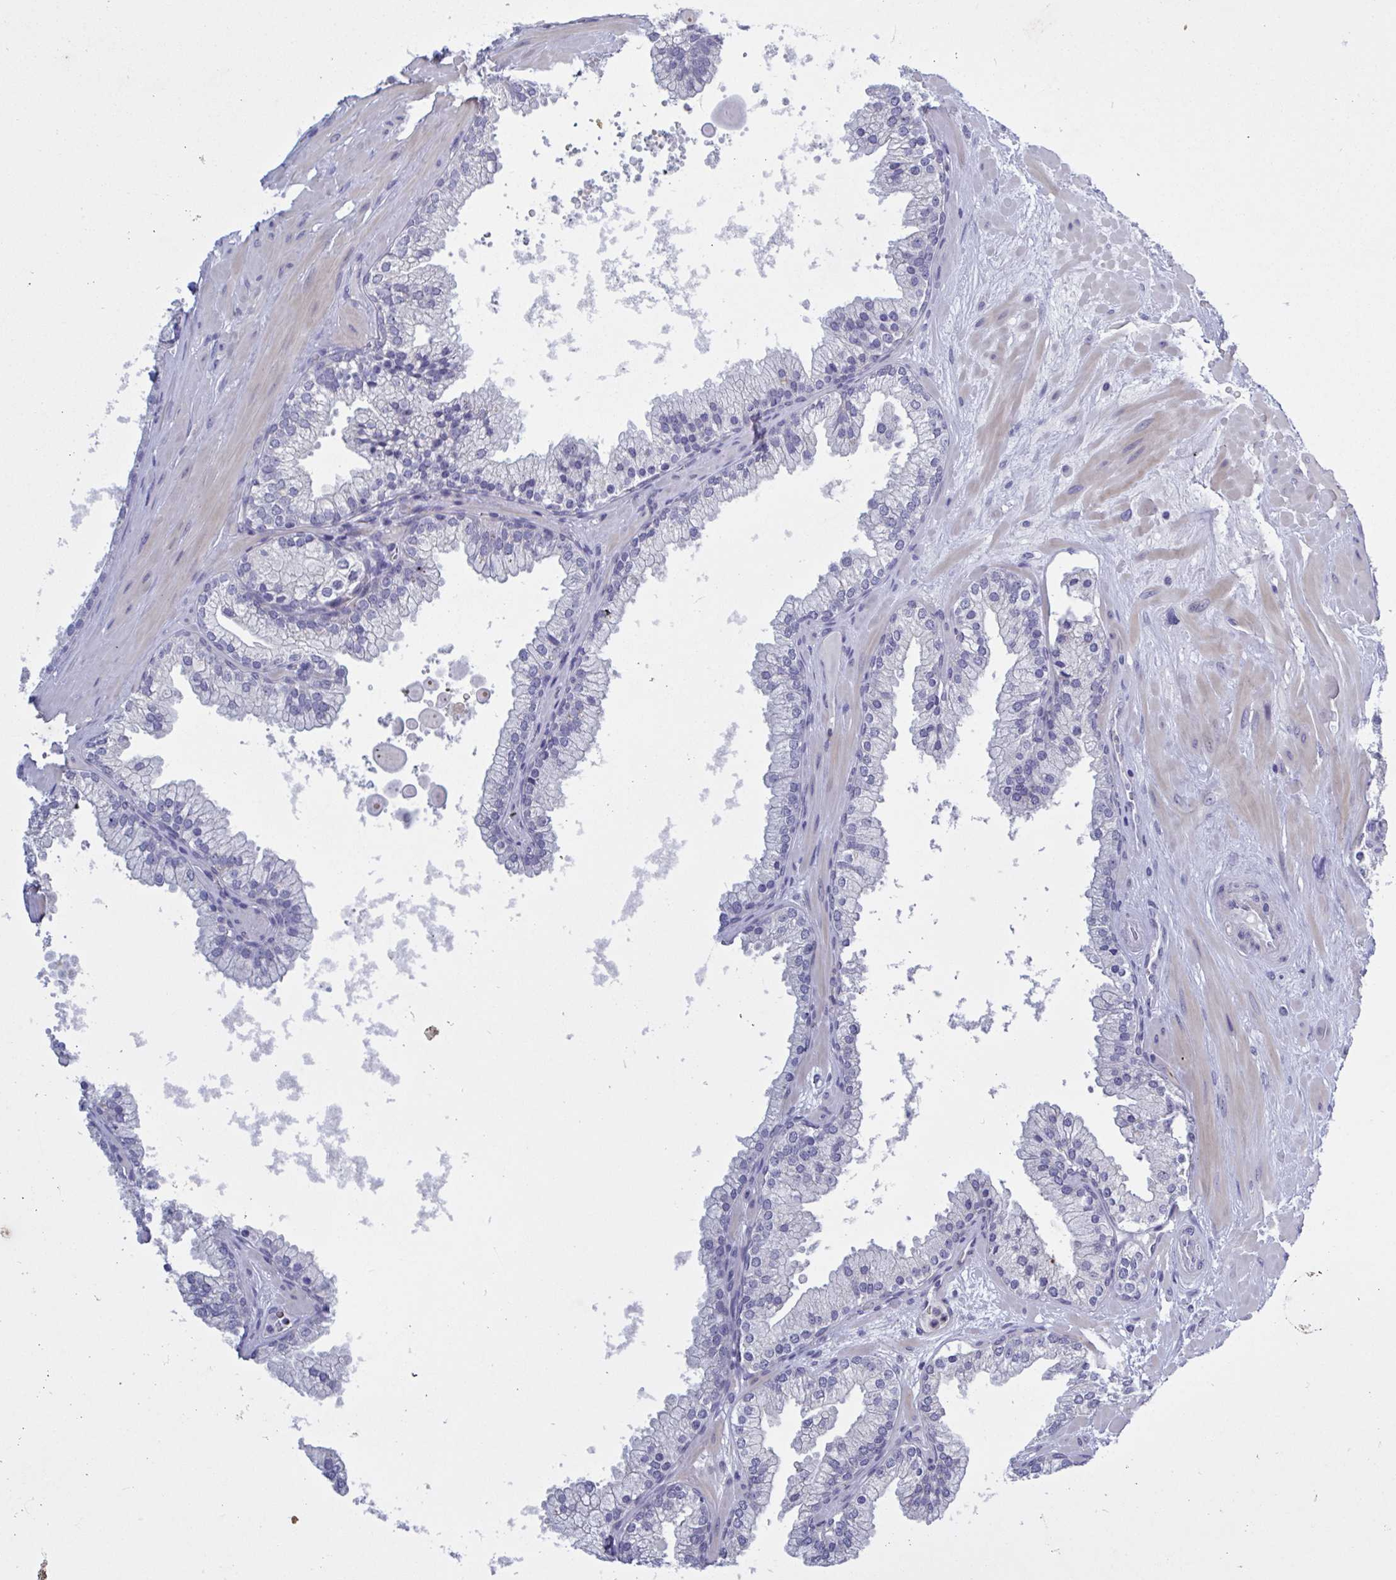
{"staining": {"intensity": "negative", "quantity": "none", "location": "none"}, "tissue": "prostate", "cell_type": "Glandular cells", "image_type": "normal", "snomed": [{"axis": "morphology", "description": "Normal tissue, NOS"}, {"axis": "topography", "description": "Prostate"}, {"axis": "topography", "description": "Peripheral nerve tissue"}], "caption": "Immunohistochemical staining of unremarkable human prostate exhibits no significant positivity in glandular cells. (DAB immunohistochemistry visualized using brightfield microscopy, high magnification).", "gene": "ST14", "patient": {"sex": "male", "age": 61}}